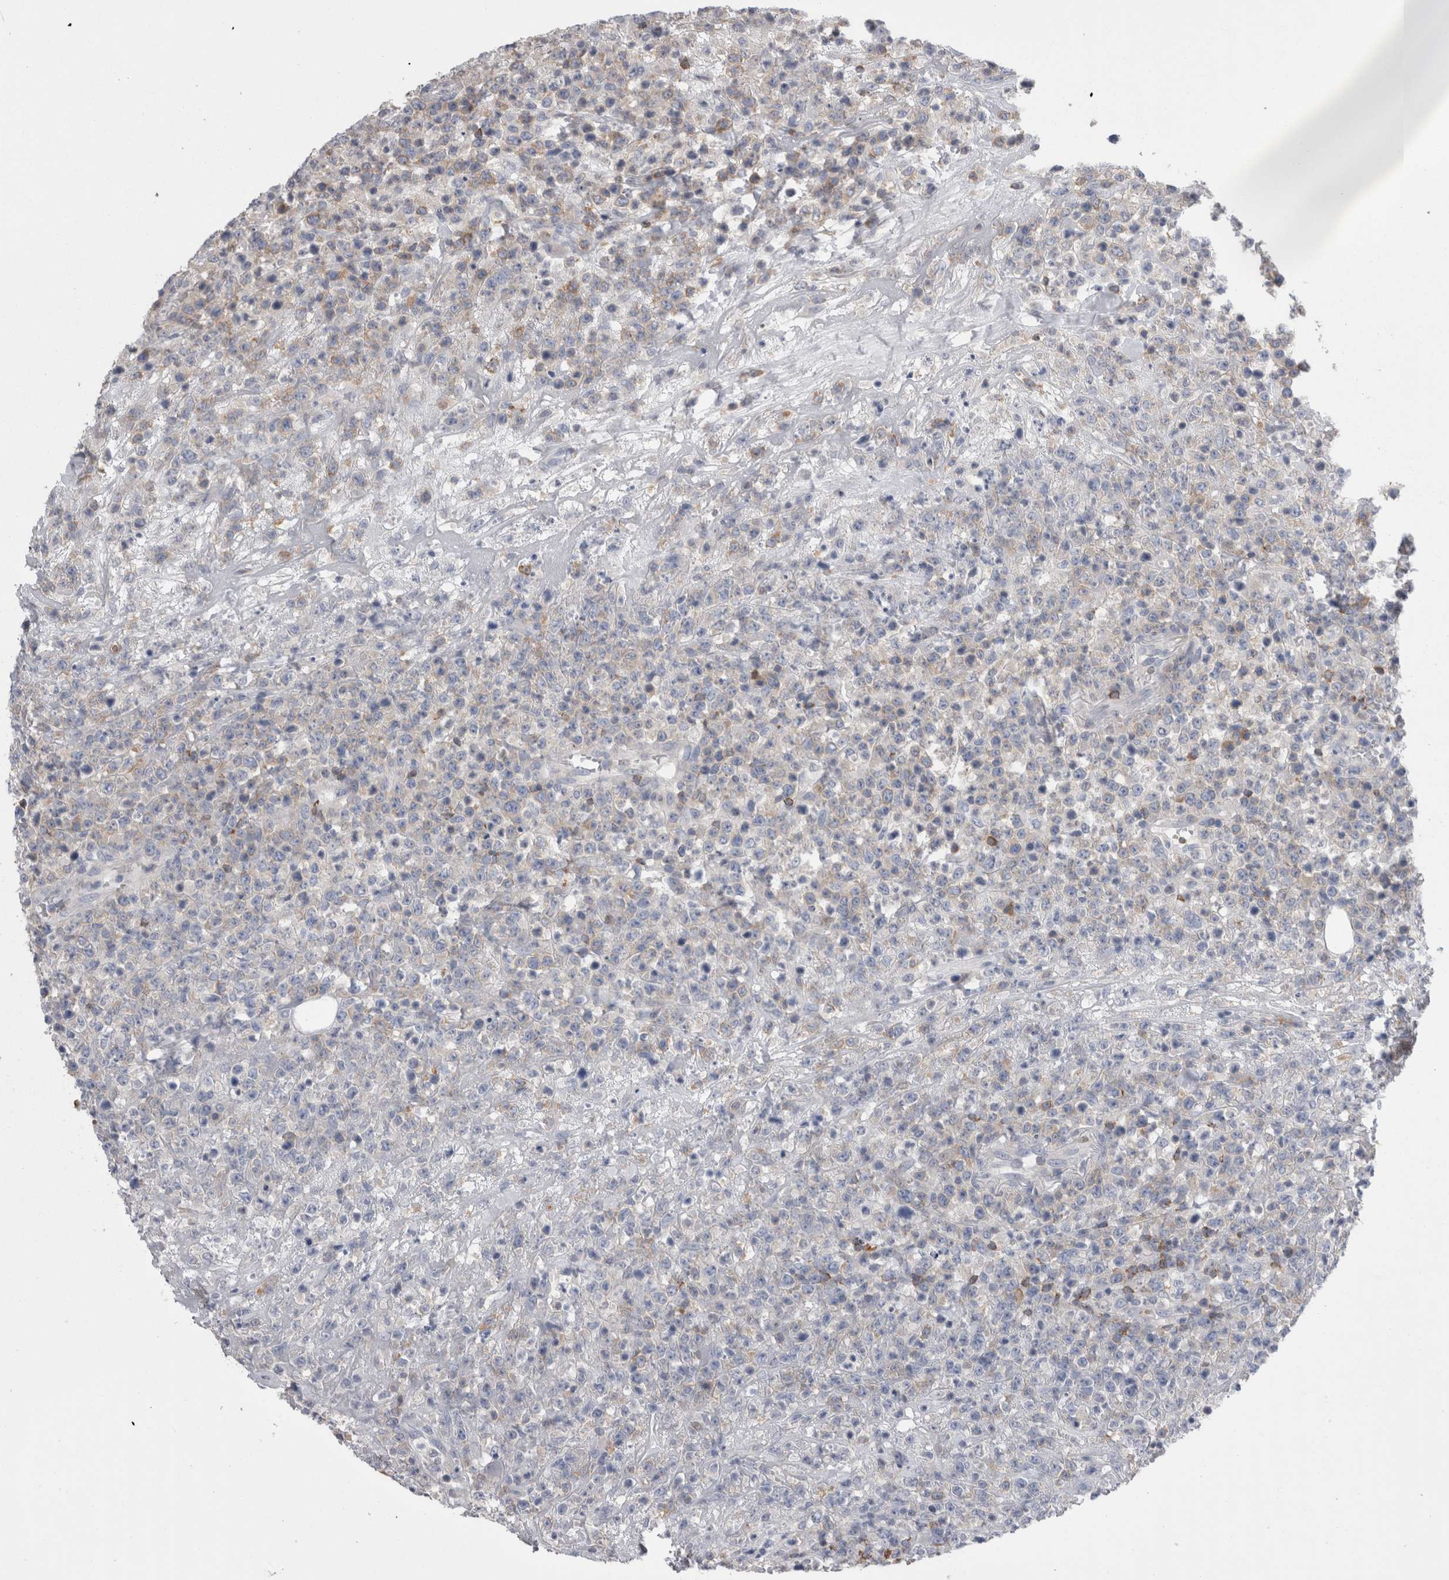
{"staining": {"intensity": "weak", "quantity": "<25%", "location": "cytoplasmic/membranous"}, "tissue": "lymphoma", "cell_type": "Tumor cells", "image_type": "cancer", "snomed": [{"axis": "morphology", "description": "Malignant lymphoma, non-Hodgkin's type, High grade"}, {"axis": "topography", "description": "Colon"}], "caption": "Tumor cells are negative for protein expression in human high-grade malignant lymphoma, non-Hodgkin's type. (Stains: DAB (3,3'-diaminobenzidine) immunohistochemistry (IHC) with hematoxylin counter stain, Microscopy: brightfield microscopy at high magnification).", "gene": "DCTN6", "patient": {"sex": "female", "age": 53}}